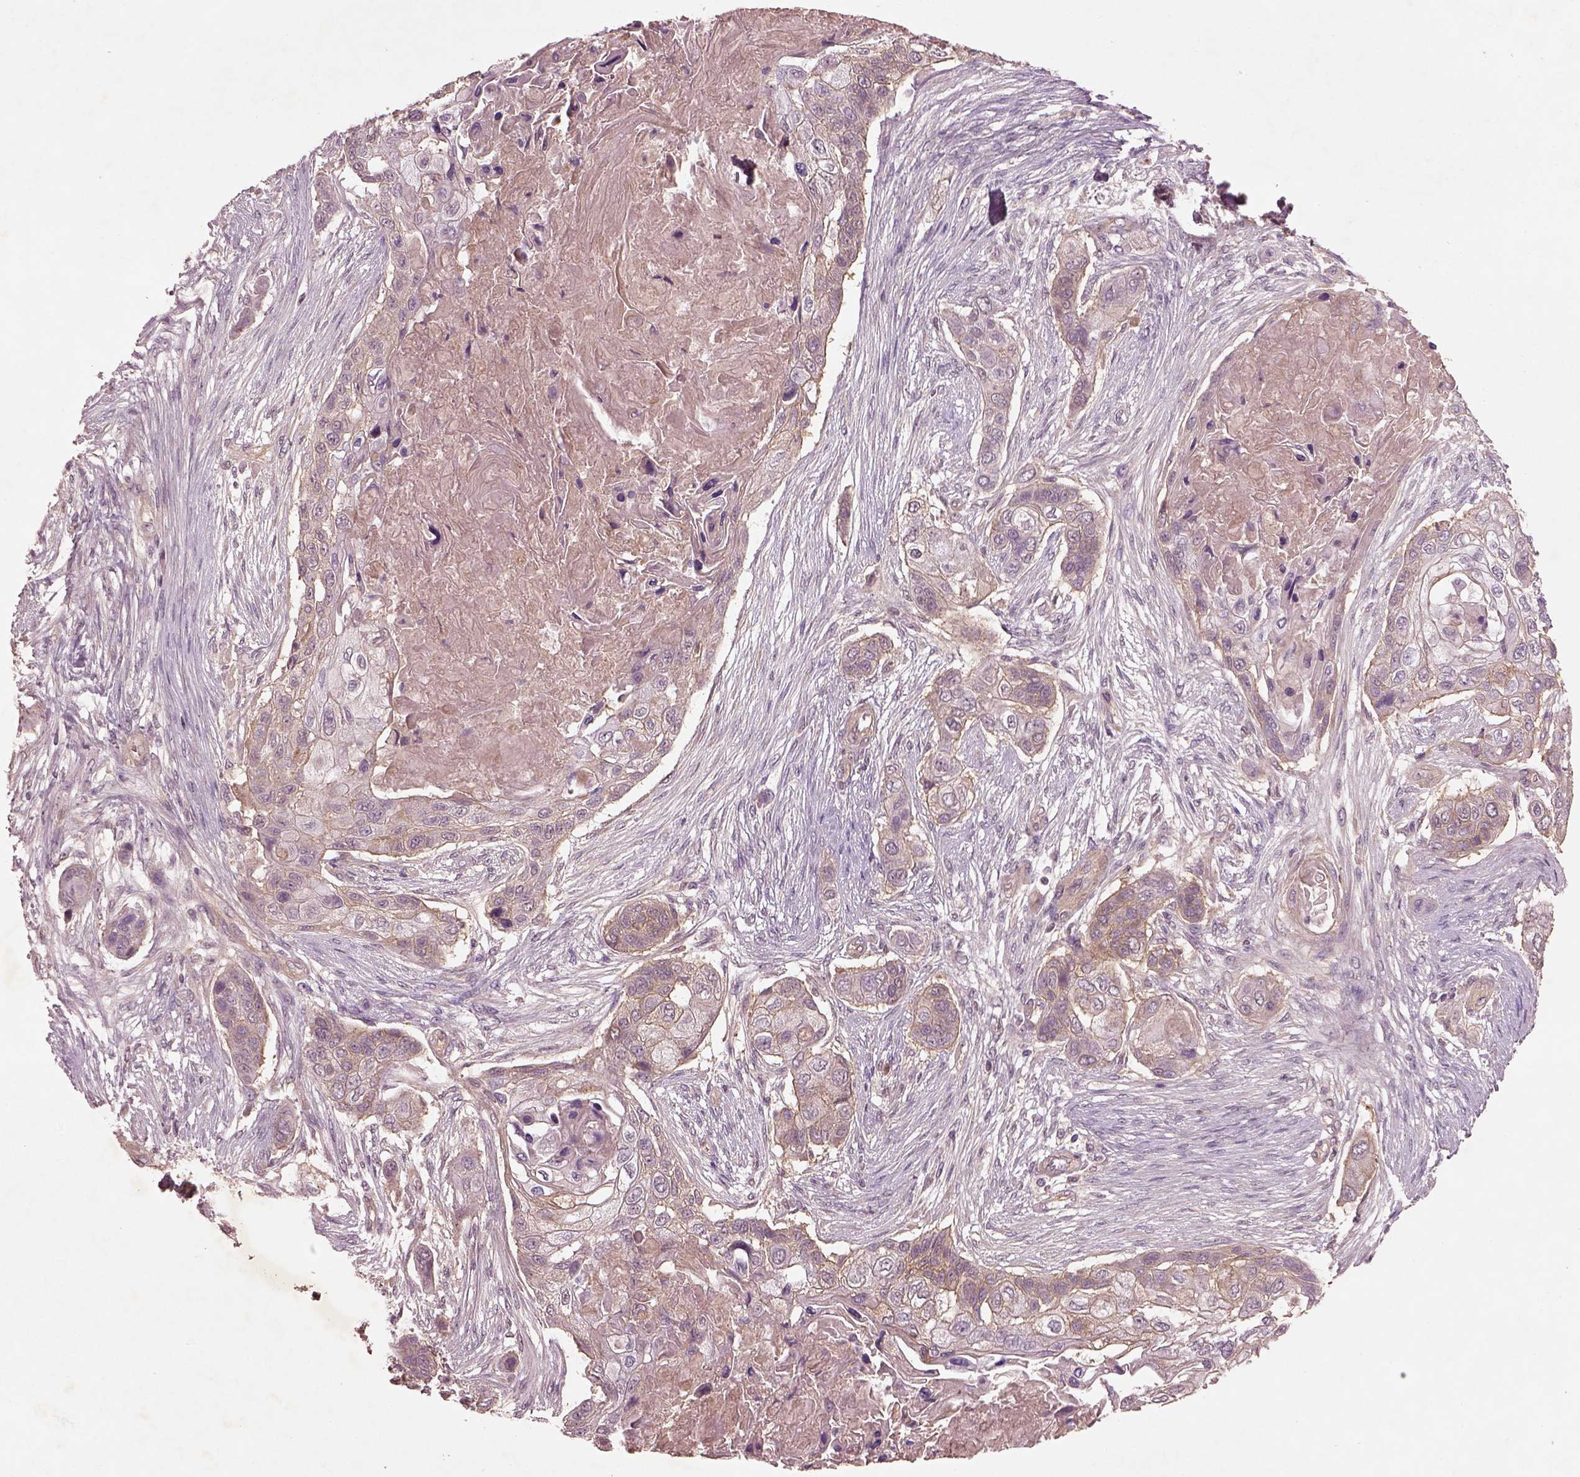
{"staining": {"intensity": "weak", "quantity": "25%-75%", "location": "cytoplasmic/membranous"}, "tissue": "lung cancer", "cell_type": "Tumor cells", "image_type": "cancer", "snomed": [{"axis": "morphology", "description": "Squamous cell carcinoma, NOS"}, {"axis": "topography", "description": "Lung"}], "caption": "This is an image of immunohistochemistry (IHC) staining of squamous cell carcinoma (lung), which shows weak staining in the cytoplasmic/membranous of tumor cells.", "gene": "FAM234A", "patient": {"sex": "male", "age": 69}}